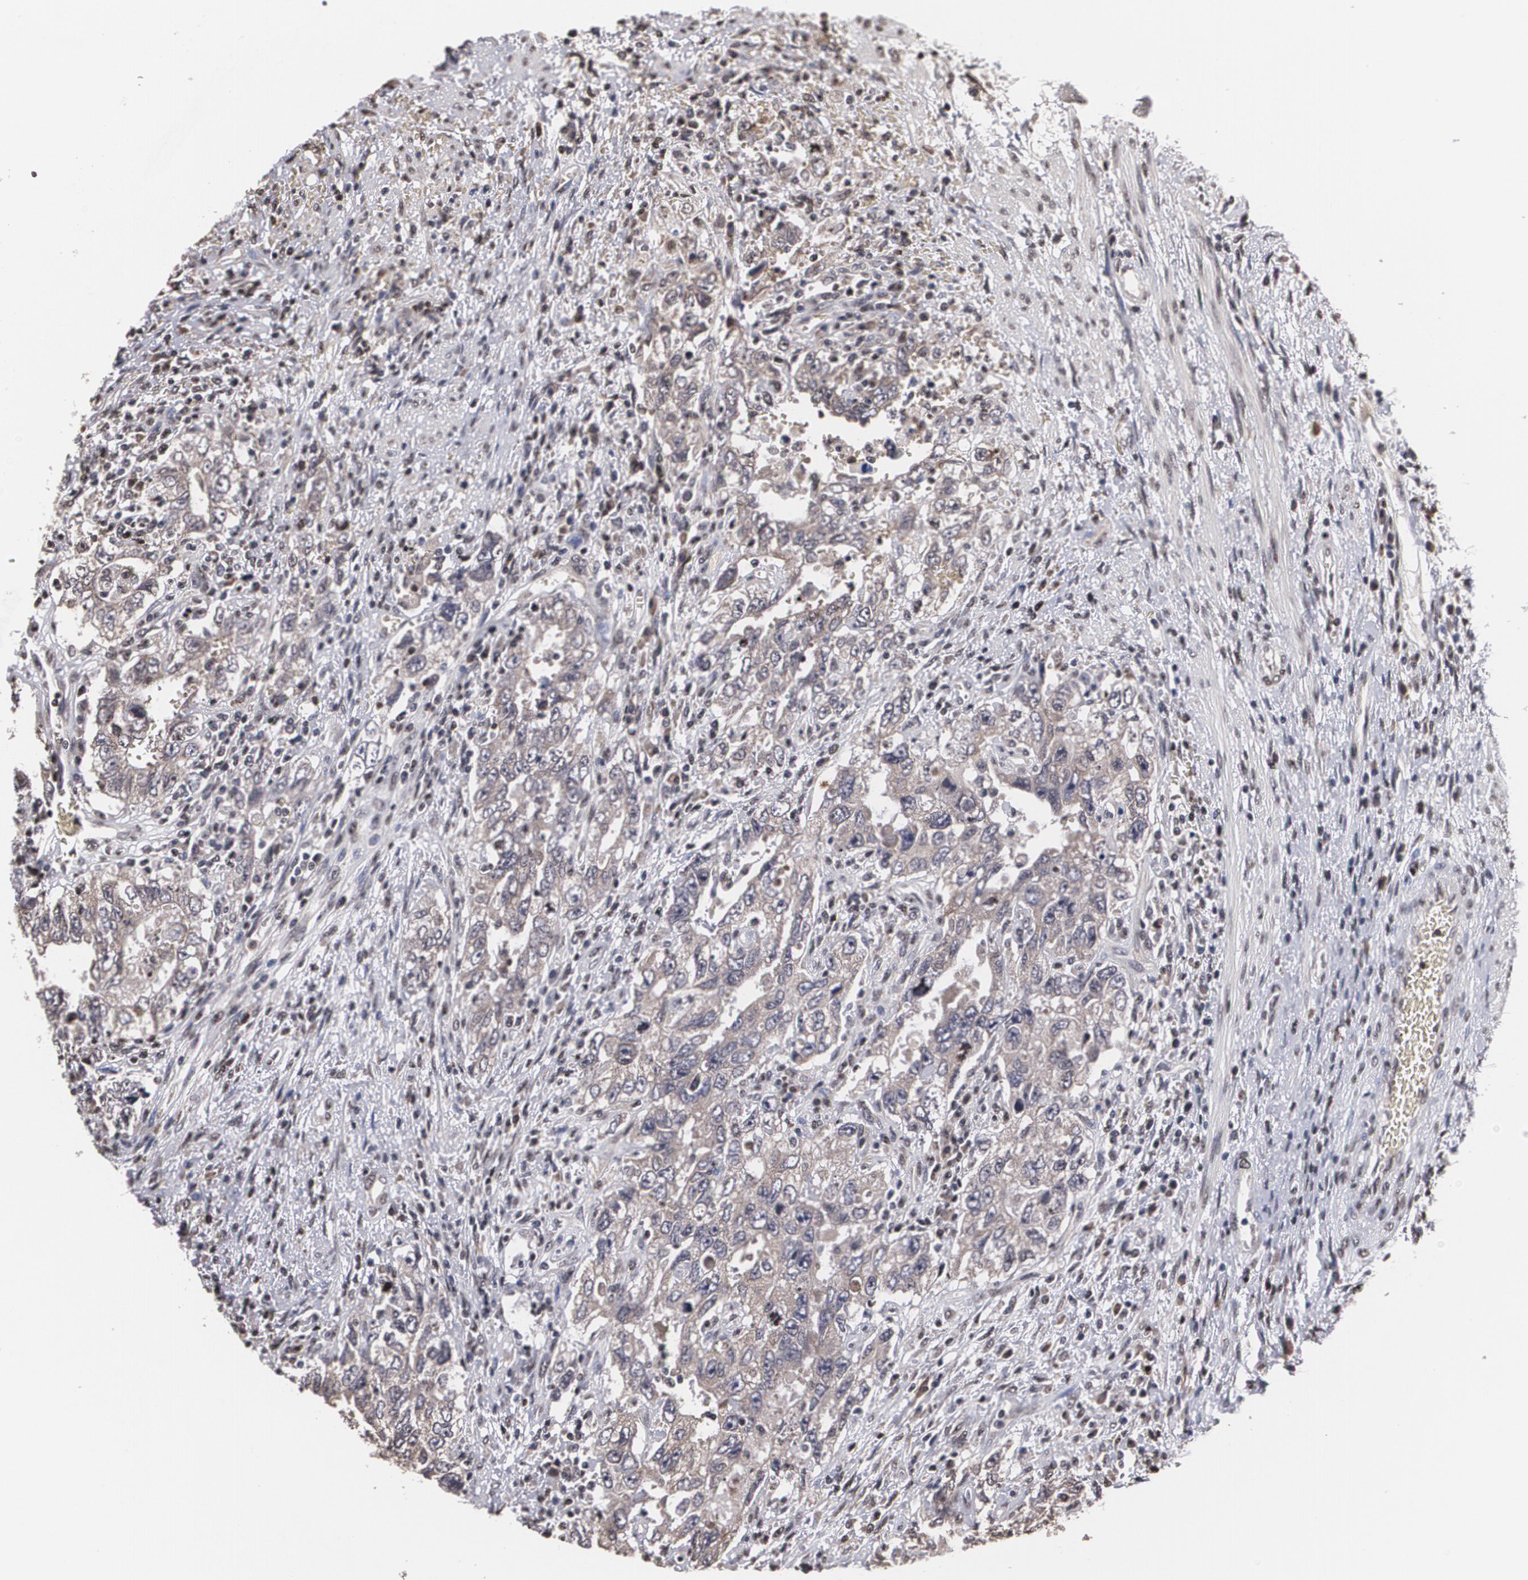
{"staining": {"intensity": "negative", "quantity": "none", "location": "none"}, "tissue": "testis cancer", "cell_type": "Tumor cells", "image_type": "cancer", "snomed": [{"axis": "morphology", "description": "Carcinoma, Embryonal, NOS"}, {"axis": "topography", "description": "Testis"}], "caption": "The photomicrograph demonstrates no significant positivity in tumor cells of testis cancer. (DAB (3,3'-diaminobenzidine) immunohistochemistry (IHC), high magnification).", "gene": "MVP", "patient": {"sex": "male", "age": 26}}